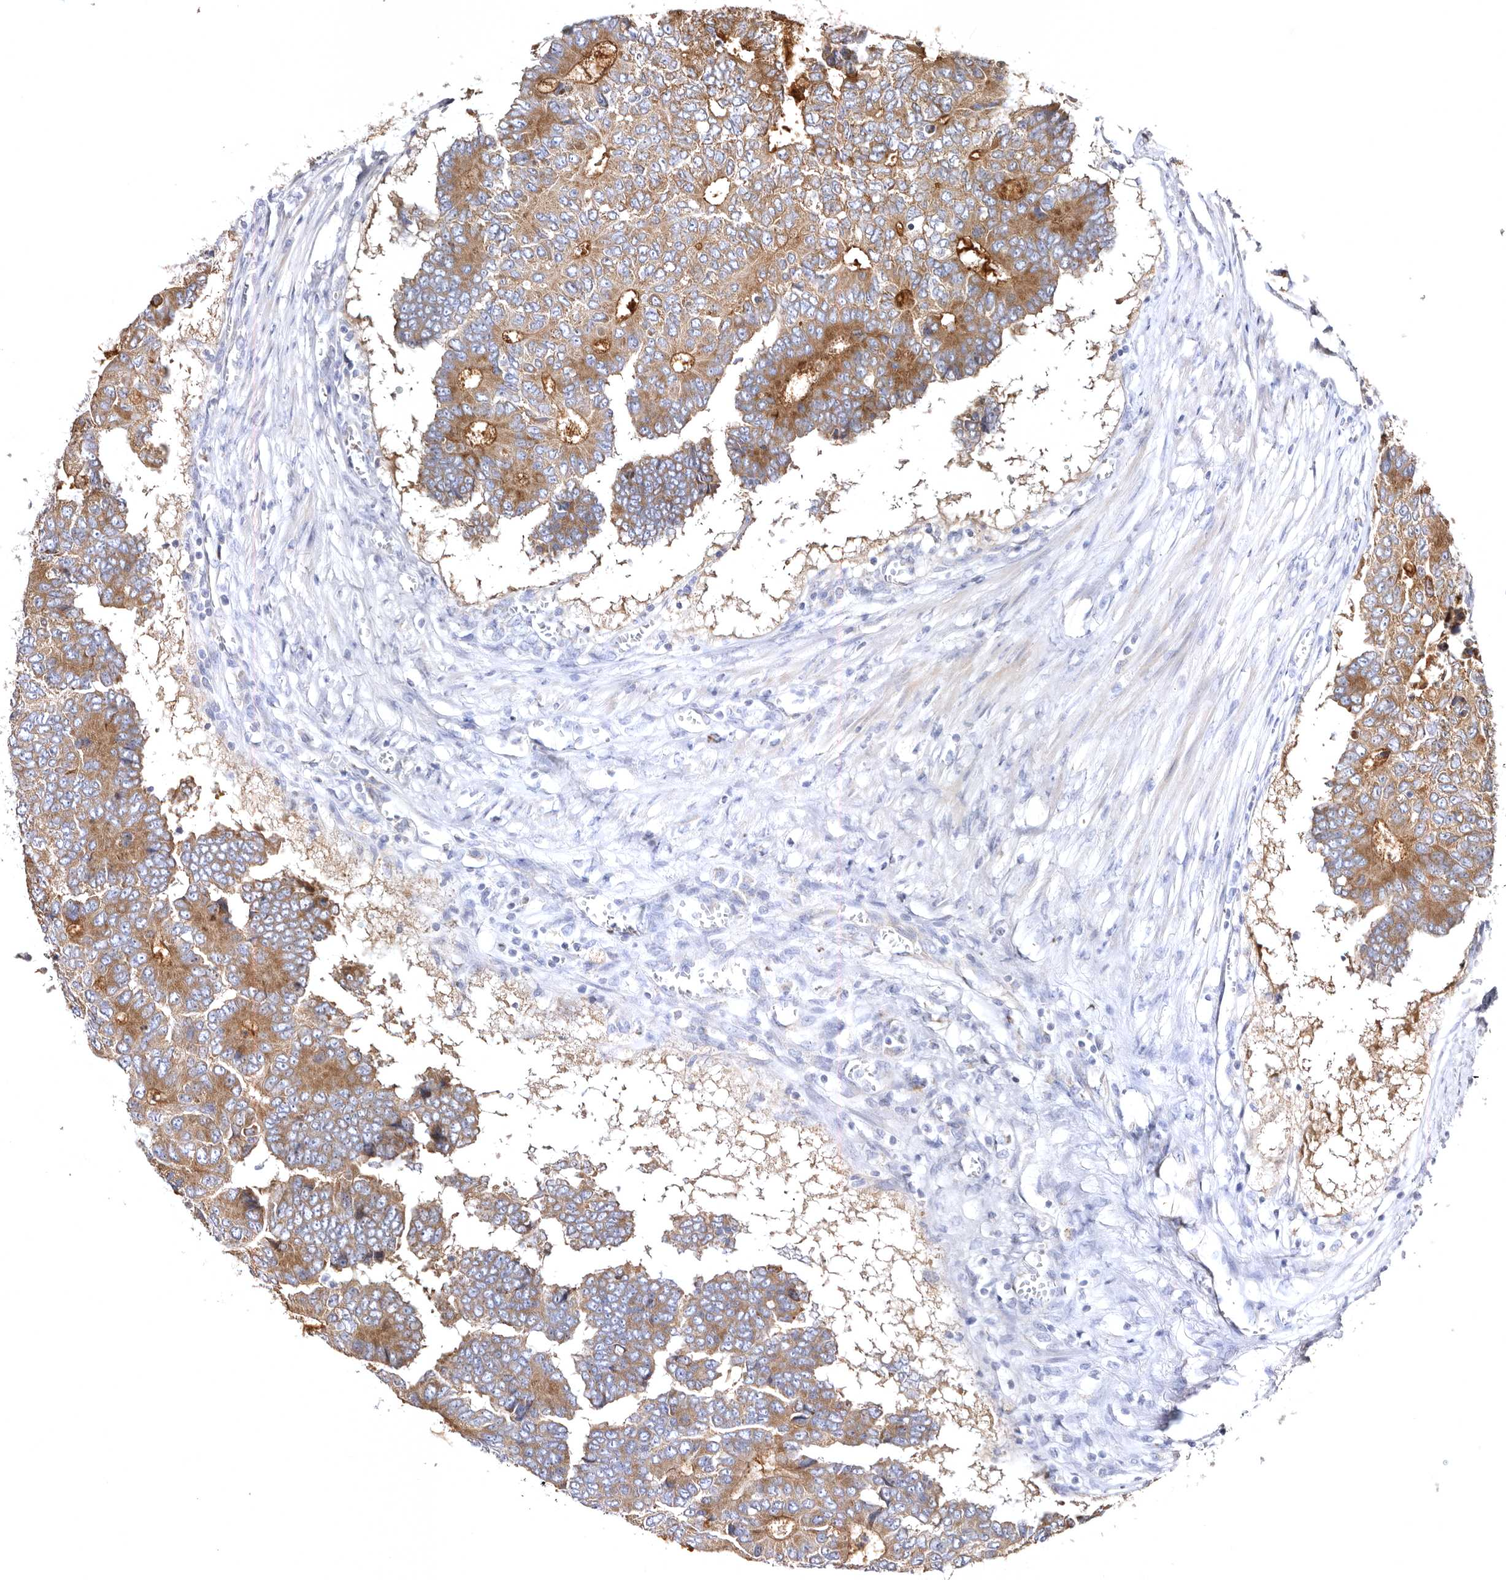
{"staining": {"intensity": "moderate", "quantity": ">75%", "location": "cytoplasmic/membranous"}, "tissue": "colorectal cancer", "cell_type": "Tumor cells", "image_type": "cancer", "snomed": [{"axis": "morphology", "description": "Adenocarcinoma, NOS"}, {"axis": "topography", "description": "Colon"}], "caption": "The histopathology image reveals immunohistochemical staining of colorectal cancer (adenocarcinoma). There is moderate cytoplasmic/membranous staining is present in about >75% of tumor cells.", "gene": "BAIAP2L1", "patient": {"sex": "male", "age": 87}}